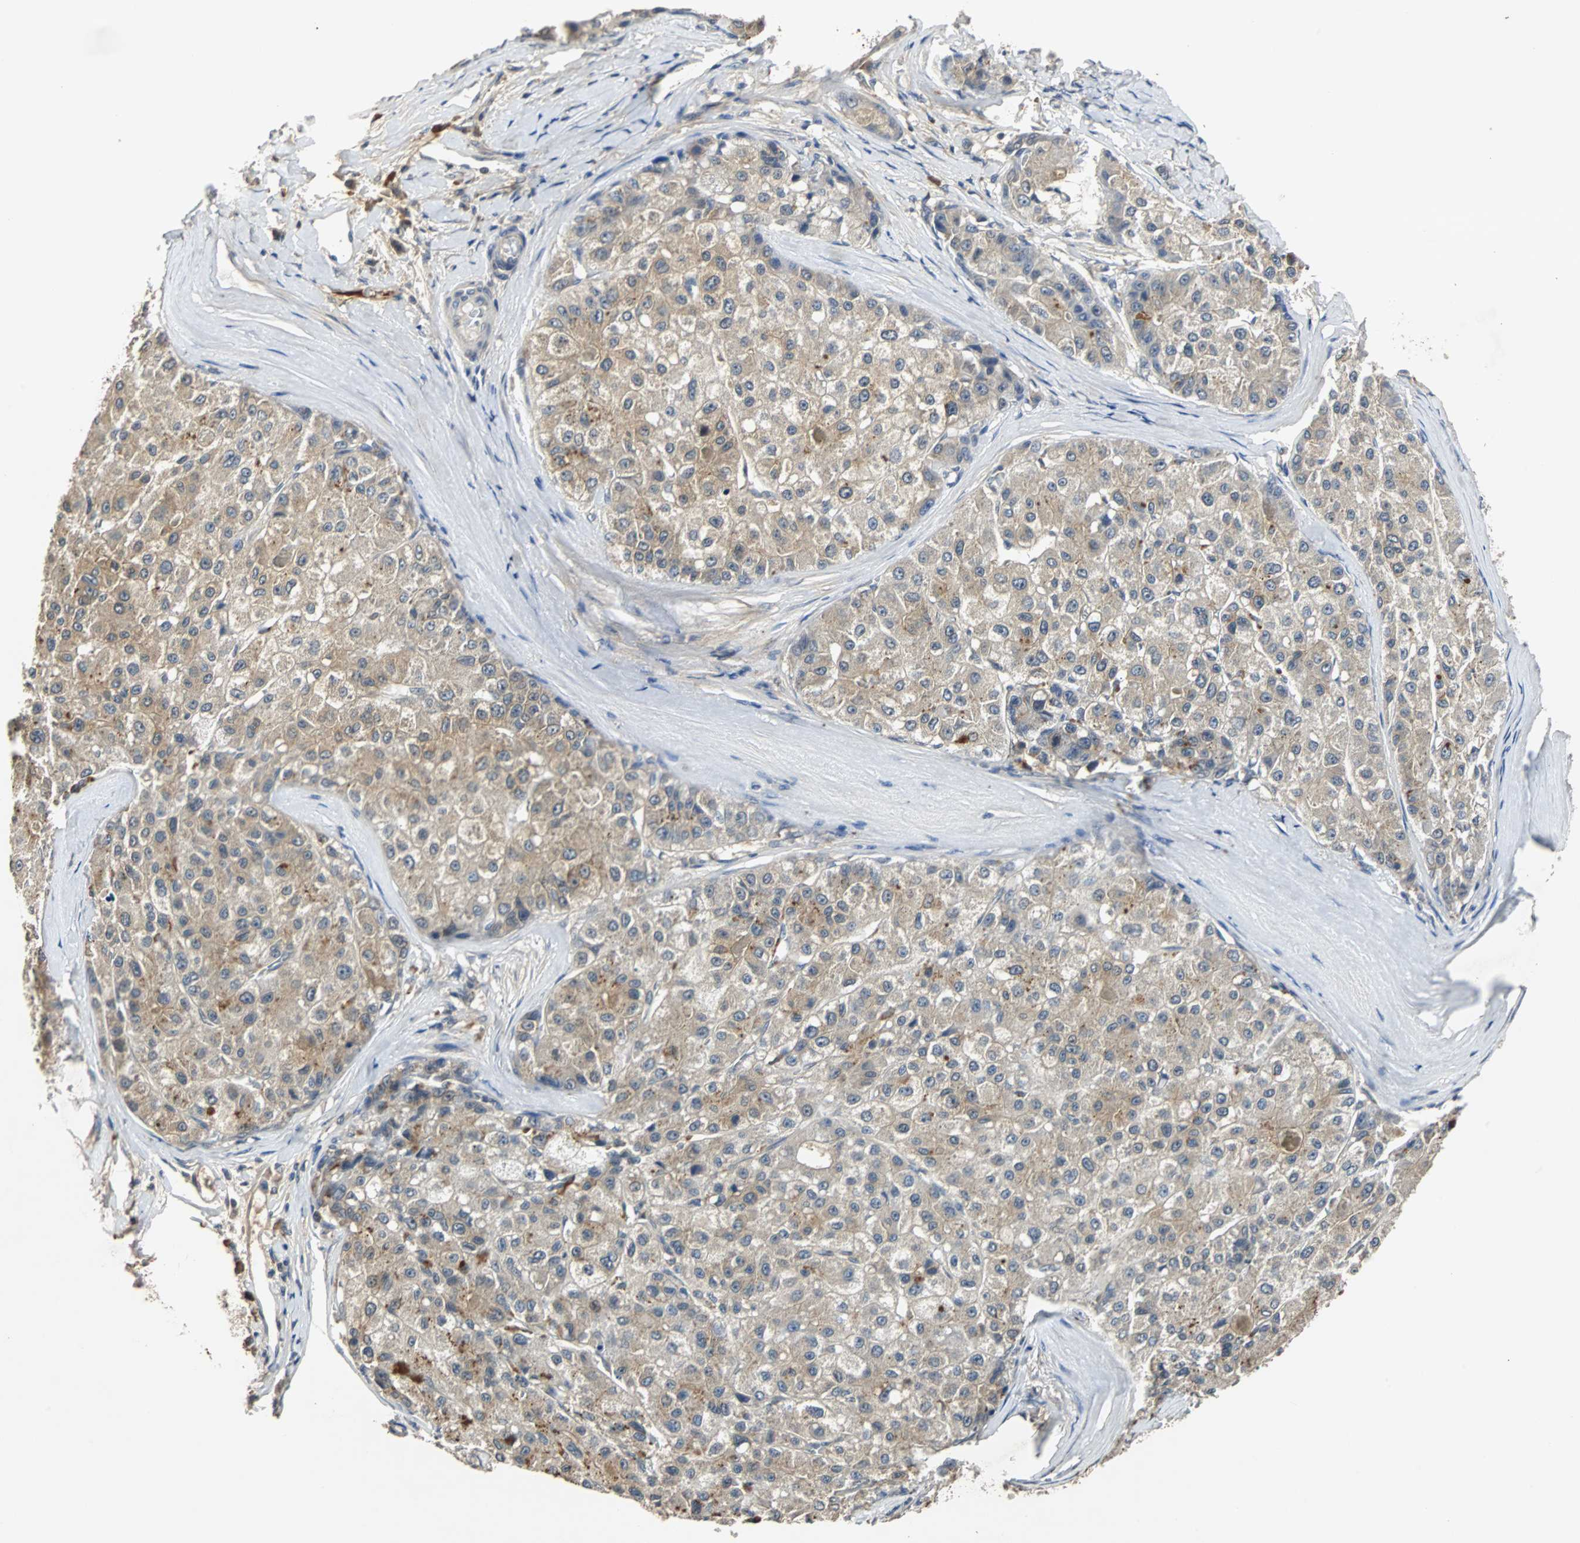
{"staining": {"intensity": "moderate", "quantity": ">75%", "location": "cytoplasmic/membranous"}, "tissue": "liver cancer", "cell_type": "Tumor cells", "image_type": "cancer", "snomed": [{"axis": "morphology", "description": "Carcinoma, Hepatocellular, NOS"}, {"axis": "topography", "description": "Liver"}], "caption": "A brown stain labels moderate cytoplasmic/membranous expression of a protein in human hepatocellular carcinoma (liver) tumor cells.", "gene": "ABHD2", "patient": {"sex": "male", "age": 80}}